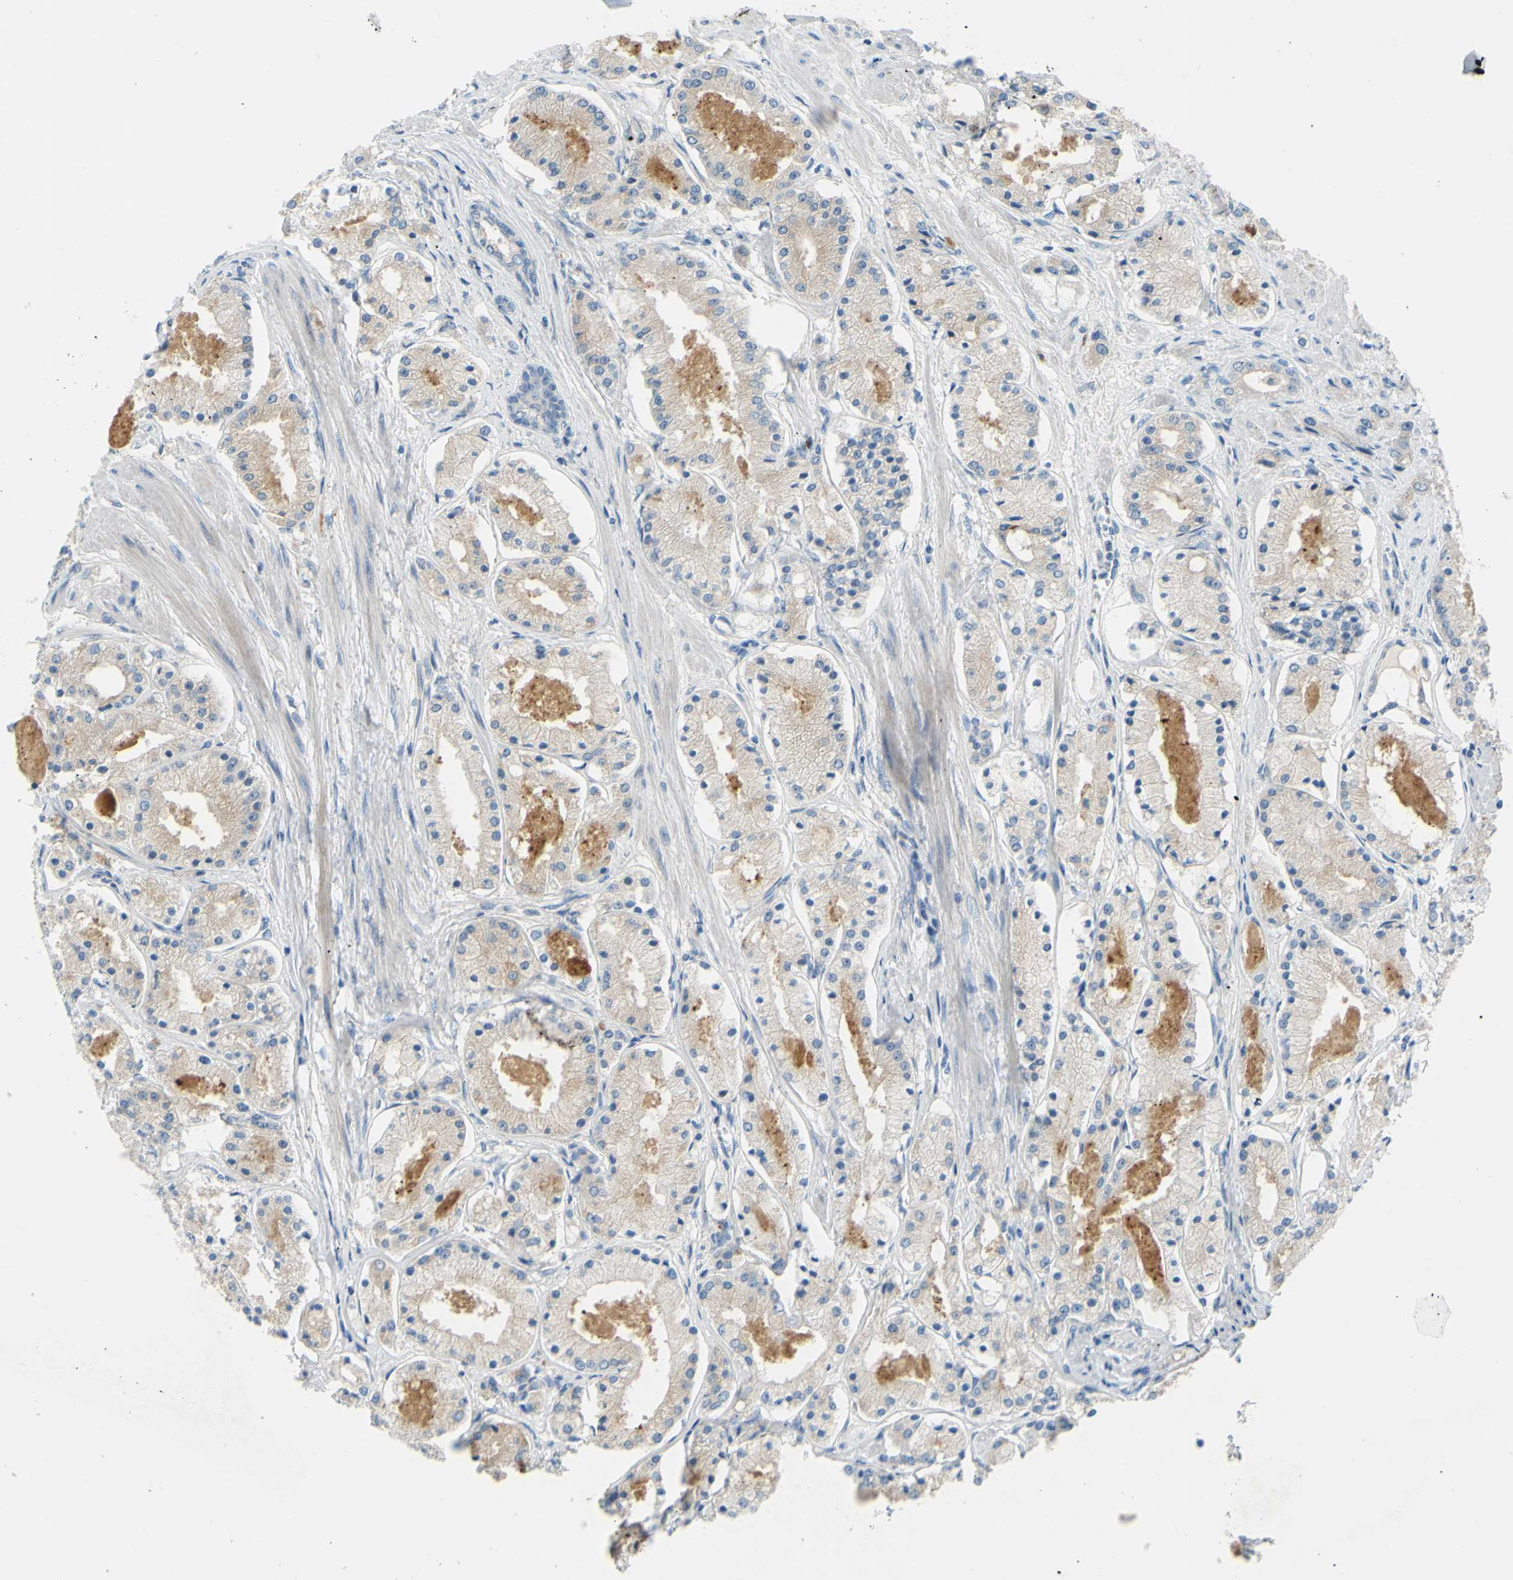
{"staining": {"intensity": "weak", "quantity": "25%-75%", "location": "cytoplasmic/membranous"}, "tissue": "prostate cancer", "cell_type": "Tumor cells", "image_type": "cancer", "snomed": [{"axis": "morphology", "description": "Adenocarcinoma, High grade"}, {"axis": "topography", "description": "Prostate"}], "caption": "A low amount of weak cytoplasmic/membranous staining is identified in approximately 25%-75% of tumor cells in prostate cancer (high-grade adenocarcinoma) tissue.", "gene": "ARHGAP1", "patient": {"sex": "male", "age": 66}}